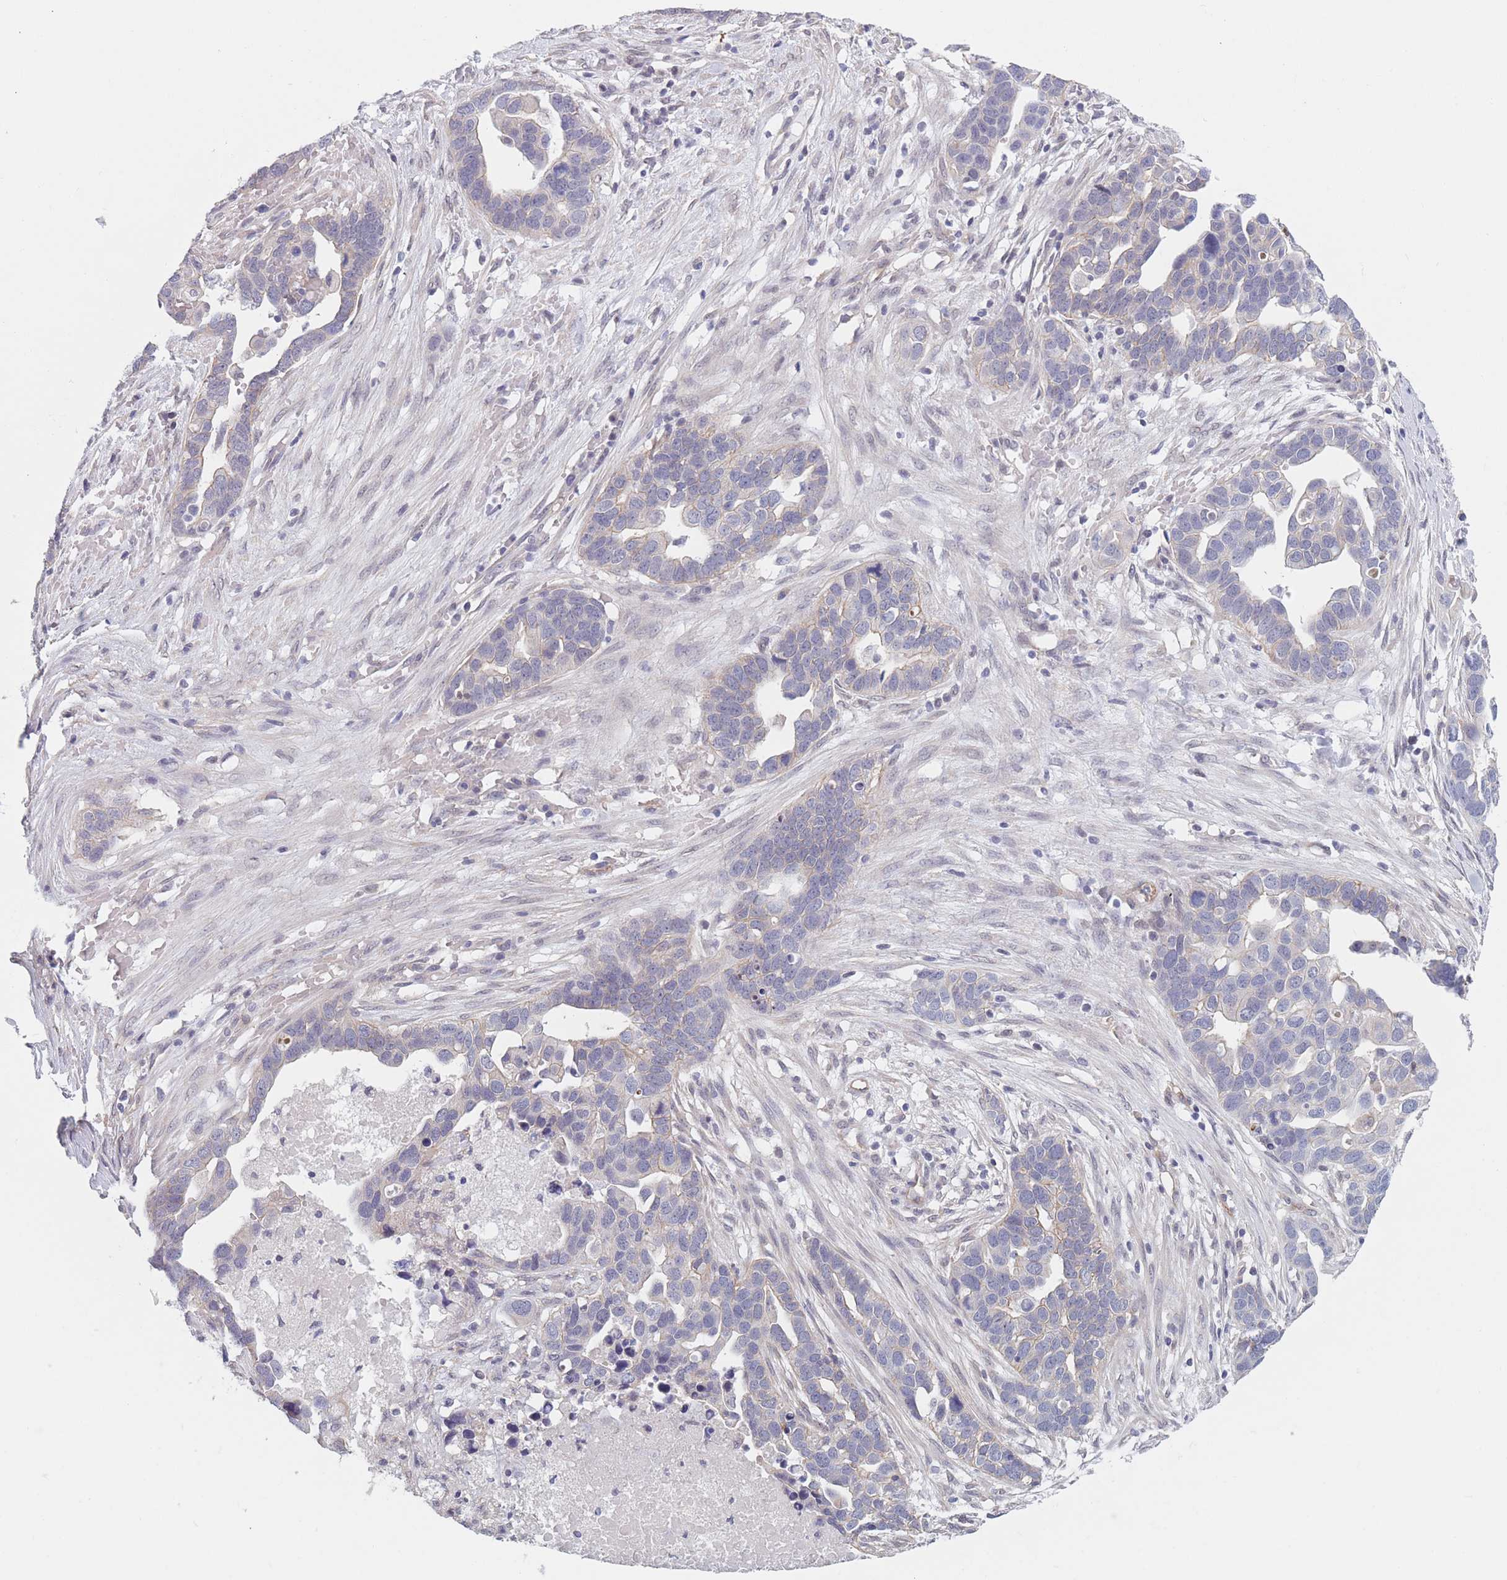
{"staining": {"intensity": "negative", "quantity": "none", "location": "none"}, "tissue": "ovarian cancer", "cell_type": "Tumor cells", "image_type": "cancer", "snomed": [{"axis": "morphology", "description": "Cystadenocarcinoma, serous, NOS"}, {"axis": "topography", "description": "Ovary"}], "caption": "Immunohistochemistry (IHC) of ovarian serous cystadenocarcinoma reveals no staining in tumor cells.", "gene": "PODXL", "patient": {"sex": "female", "age": 54}}